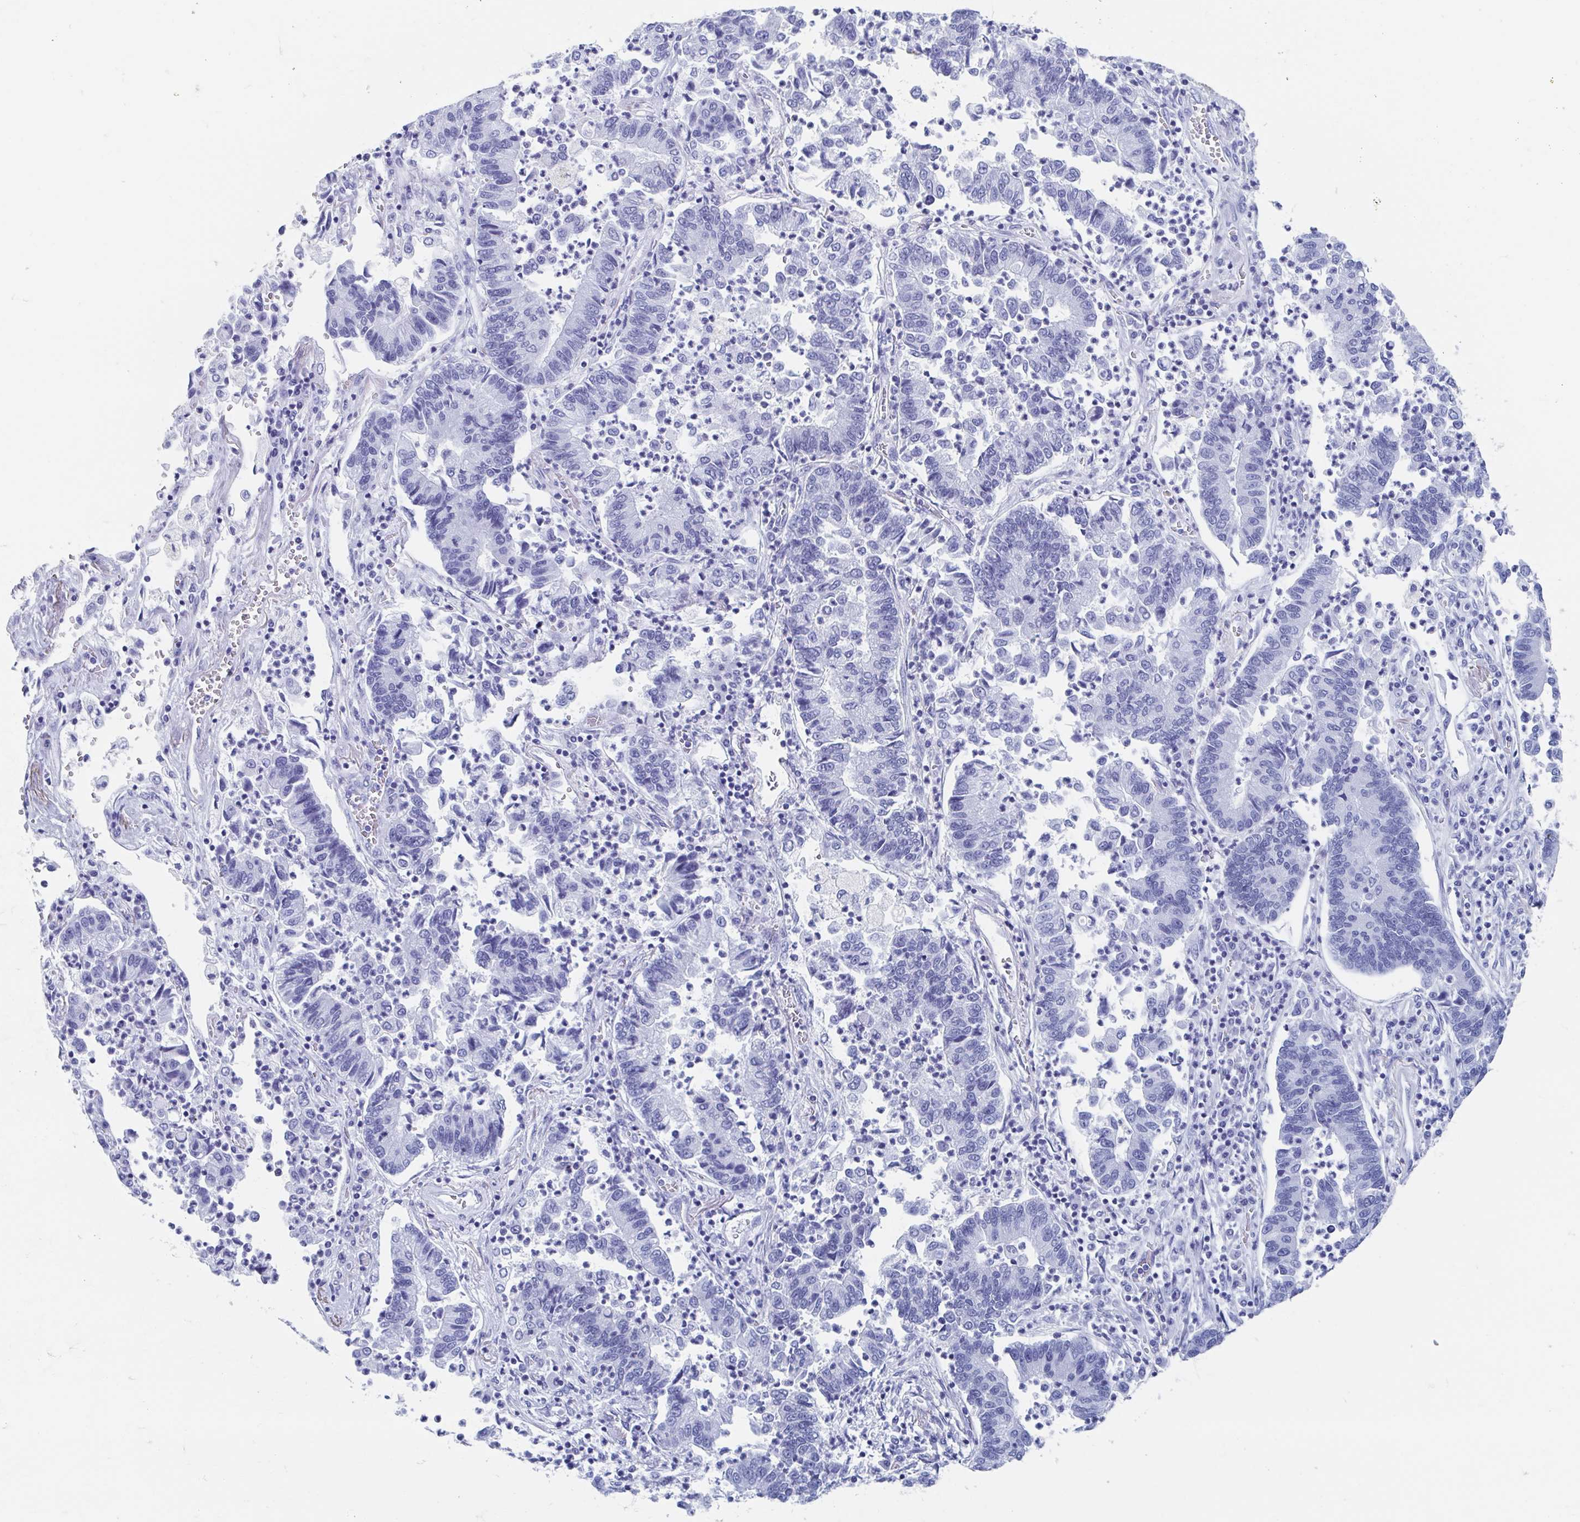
{"staining": {"intensity": "negative", "quantity": "none", "location": "none"}, "tissue": "lung cancer", "cell_type": "Tumor cells", "image_type": "cancer", "snomed": [{"axis": "morphology", "description": "Adenocarcinoma, NOS"}, {"axis": "topography", "description": "Lung"}], "caption": "This is an IHC micrograph of lung adenocarcinoma. There is no staining in tumor cells.", "gene": "HDGFL1", "patient": {"sex": "female", "age": 57}}